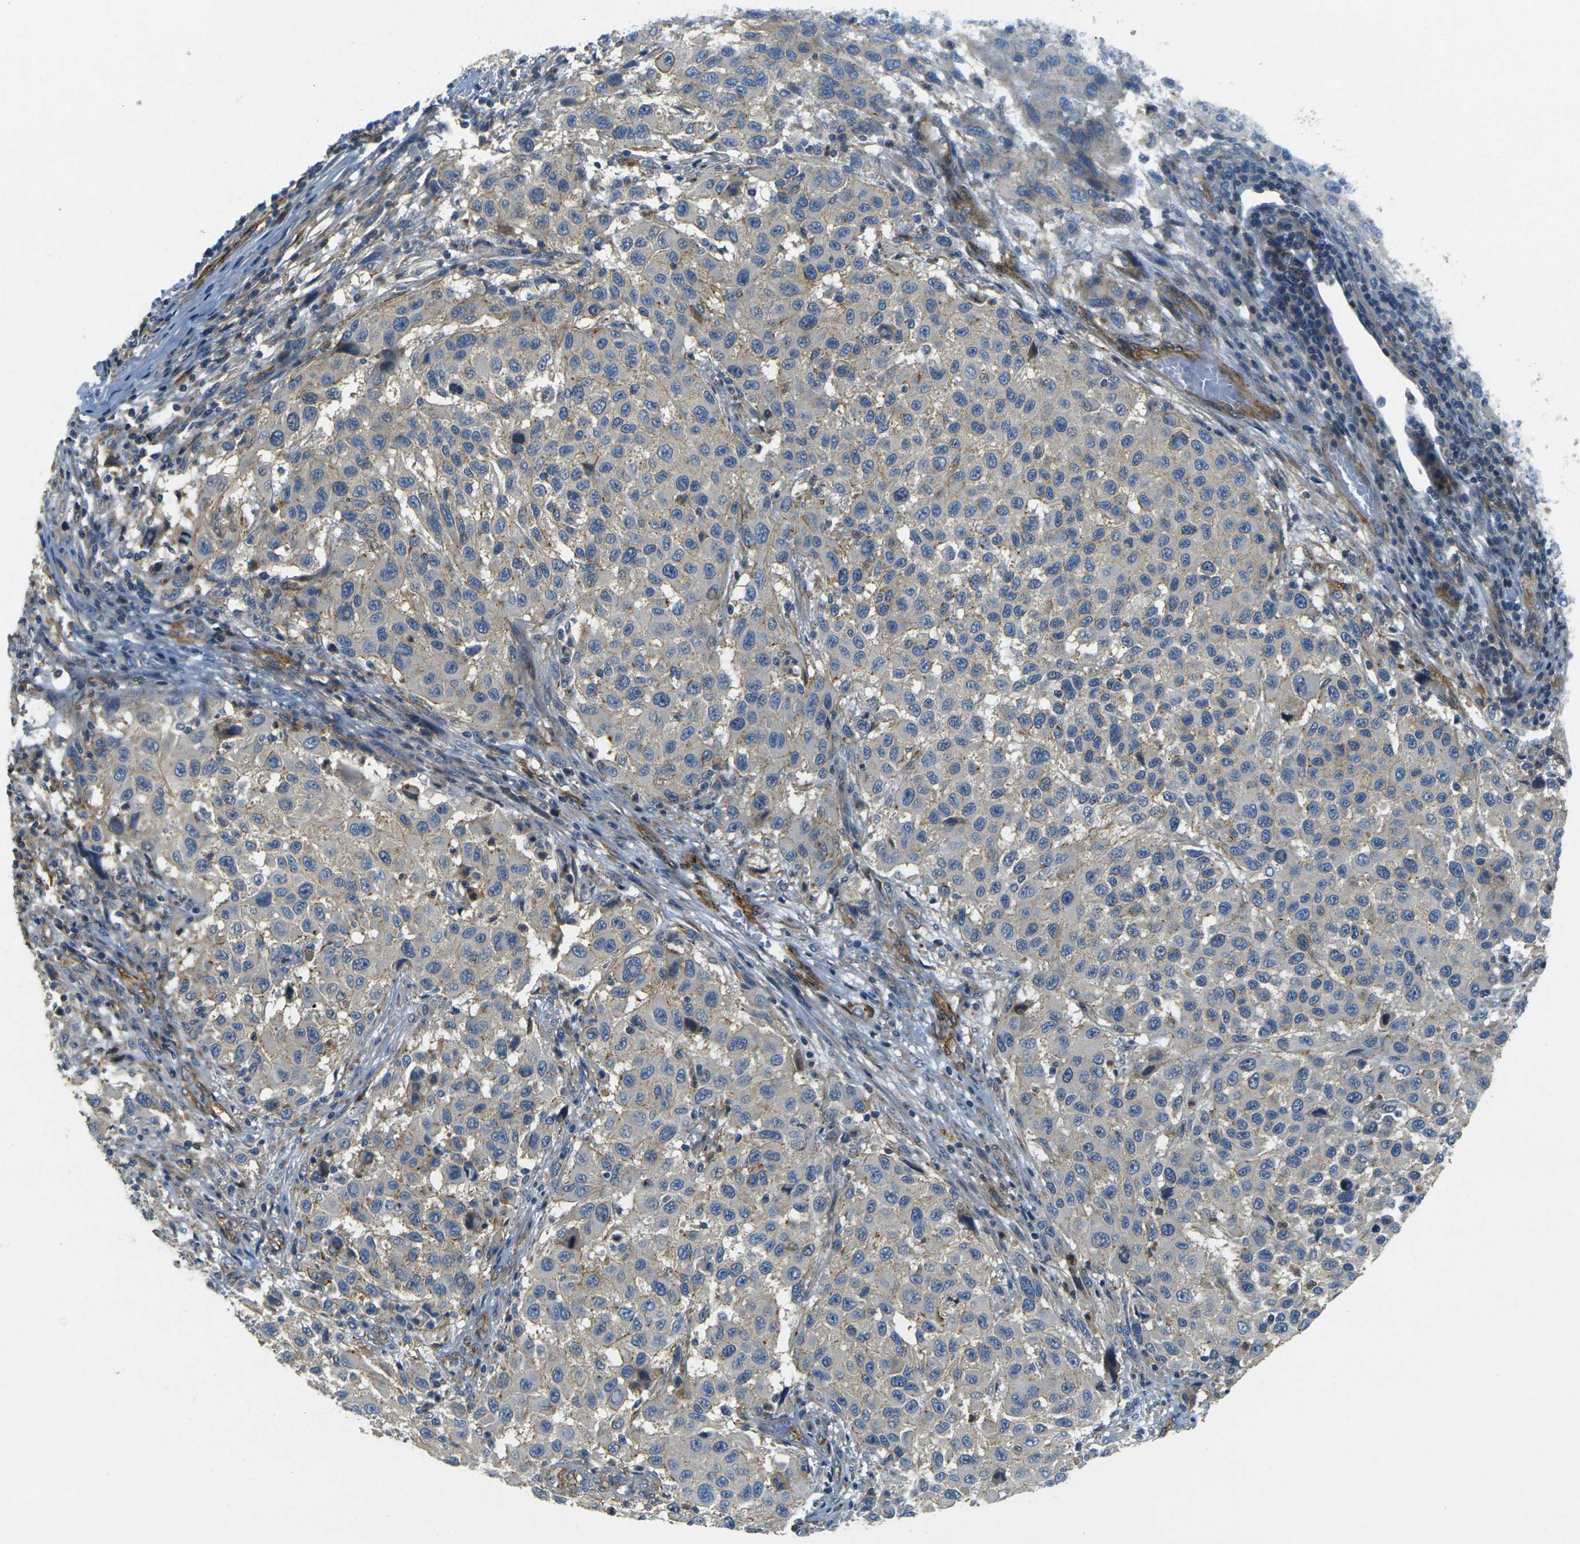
{"staining": {"intensity": "weak", "quantity": "<25%", "location": "cytoplasmic/membranous"}, "tissue": "melanoma", "cell_type": "Tumor cells", "image_type": "cancer", "snomed": [{"axis": "morphology", "description": "Malignant melanoma, Metastatic site"}, {"axis": "topography", "description": "Lymph node"}], "caption": "The immunohistochemistry (IHC) photomicrograph has no significant staining in tumor cells of melanoma tissue.", "gene": "EPHA7", "patient": {"sex": "male", "age": 61}}